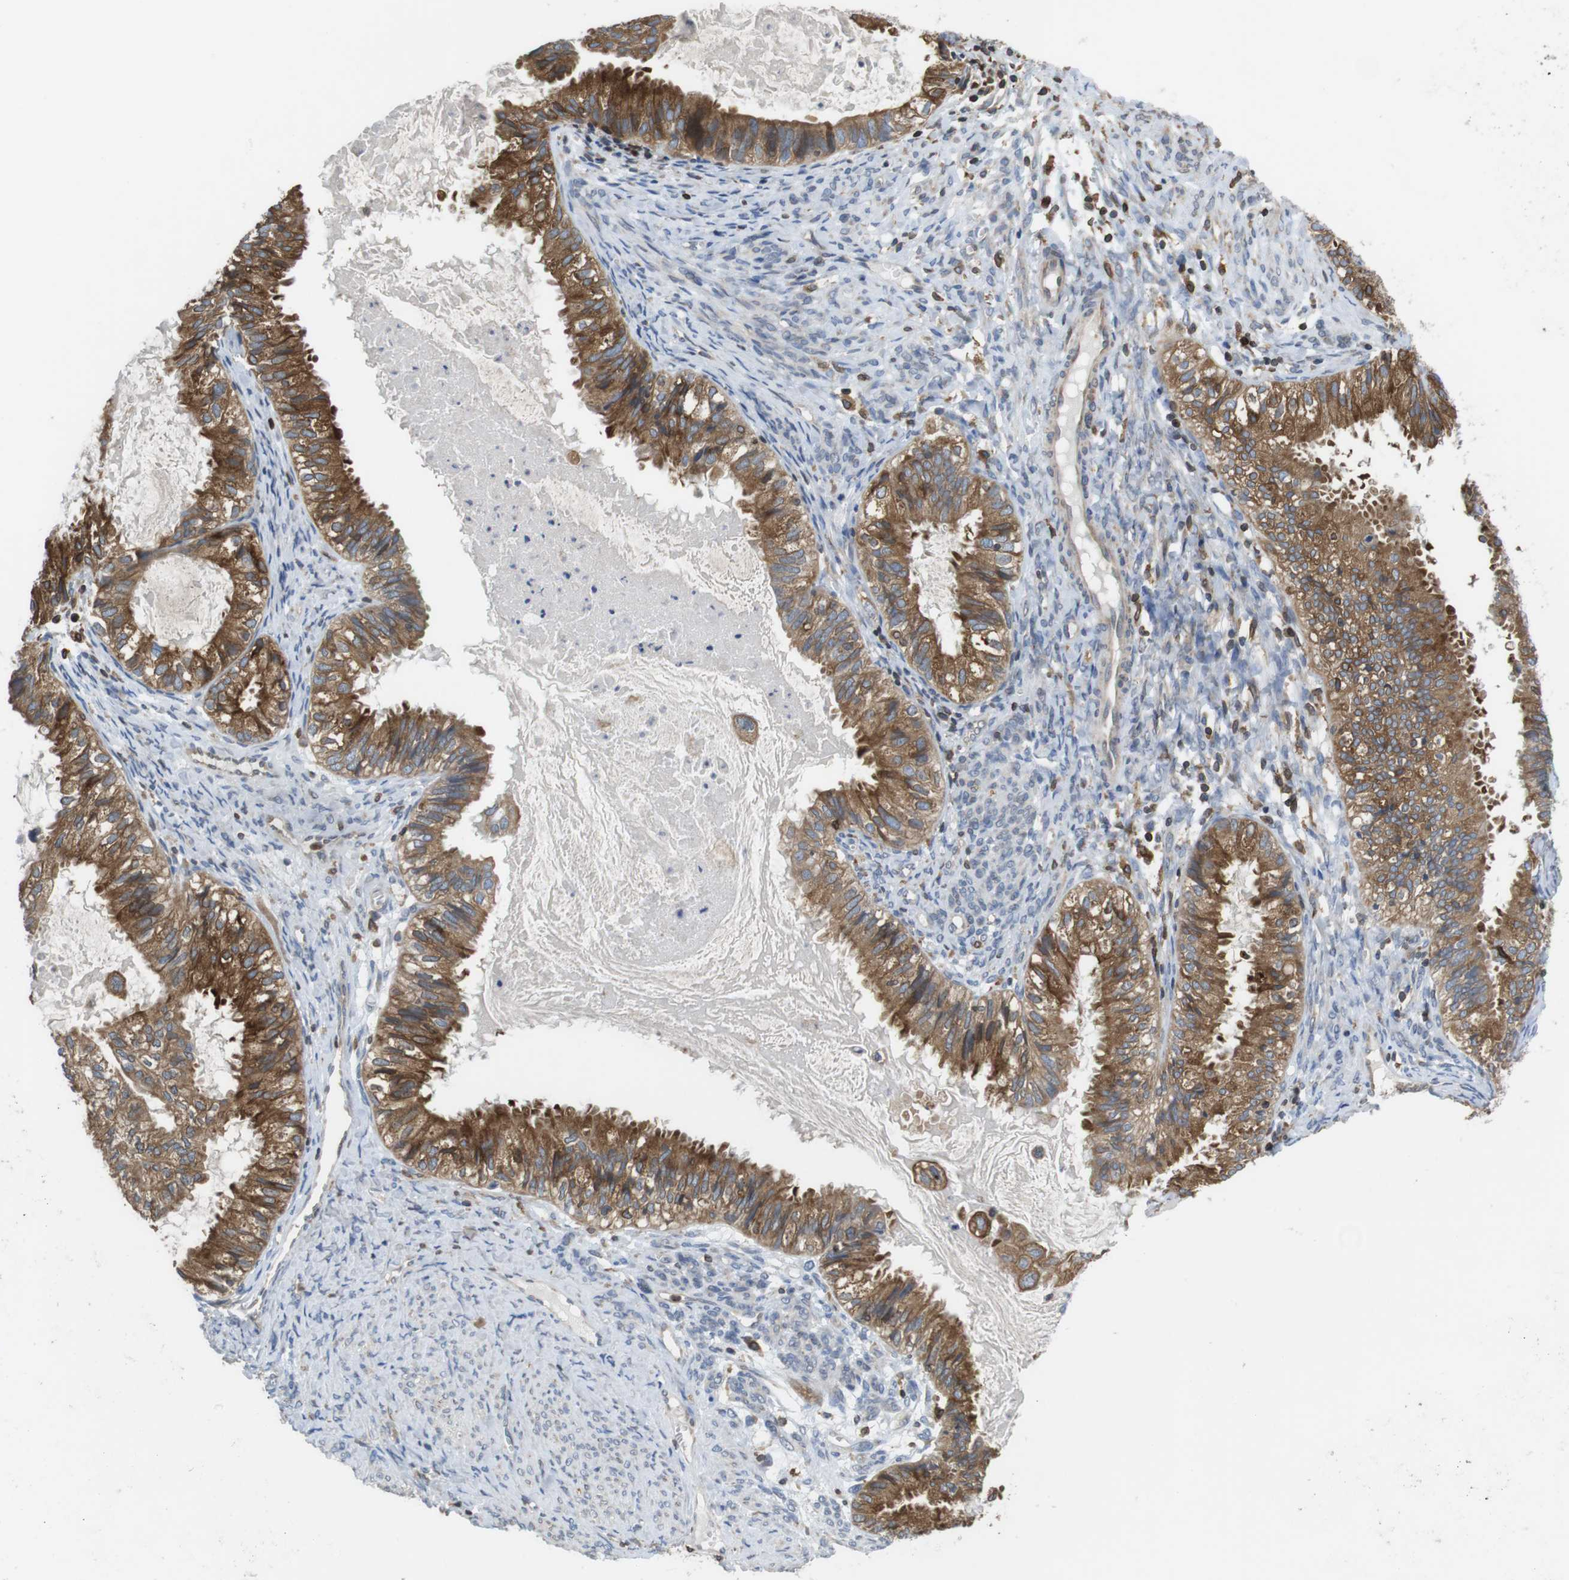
{"staining": {"intensity": "strong", "quantity": ">75%", "location": "cytoplasmic/membranous"}, "tissue": "cervical cancer", "cell_type": "Tumor cells", "image_type": "cancer", "snomed": [{"axis": "morphology", "description": "Normal tissue, NOS"}, {"axis": "morphology", "description": "Adenocarcinoma, NOS"}, {"axis": "topography", "description": "Cervix"}, {"axis": "topography", "description": "Endometrium"}], "caption": "Immunohistochemistry image of human cervical cancer stained for a protein (brown), which demonstrates high levels of strong cytoplasmic/membranous positivity in about >75% of tumor cells.", "gene": "ARL6IP5", "patient": {"sex": "female", "age": 86}}